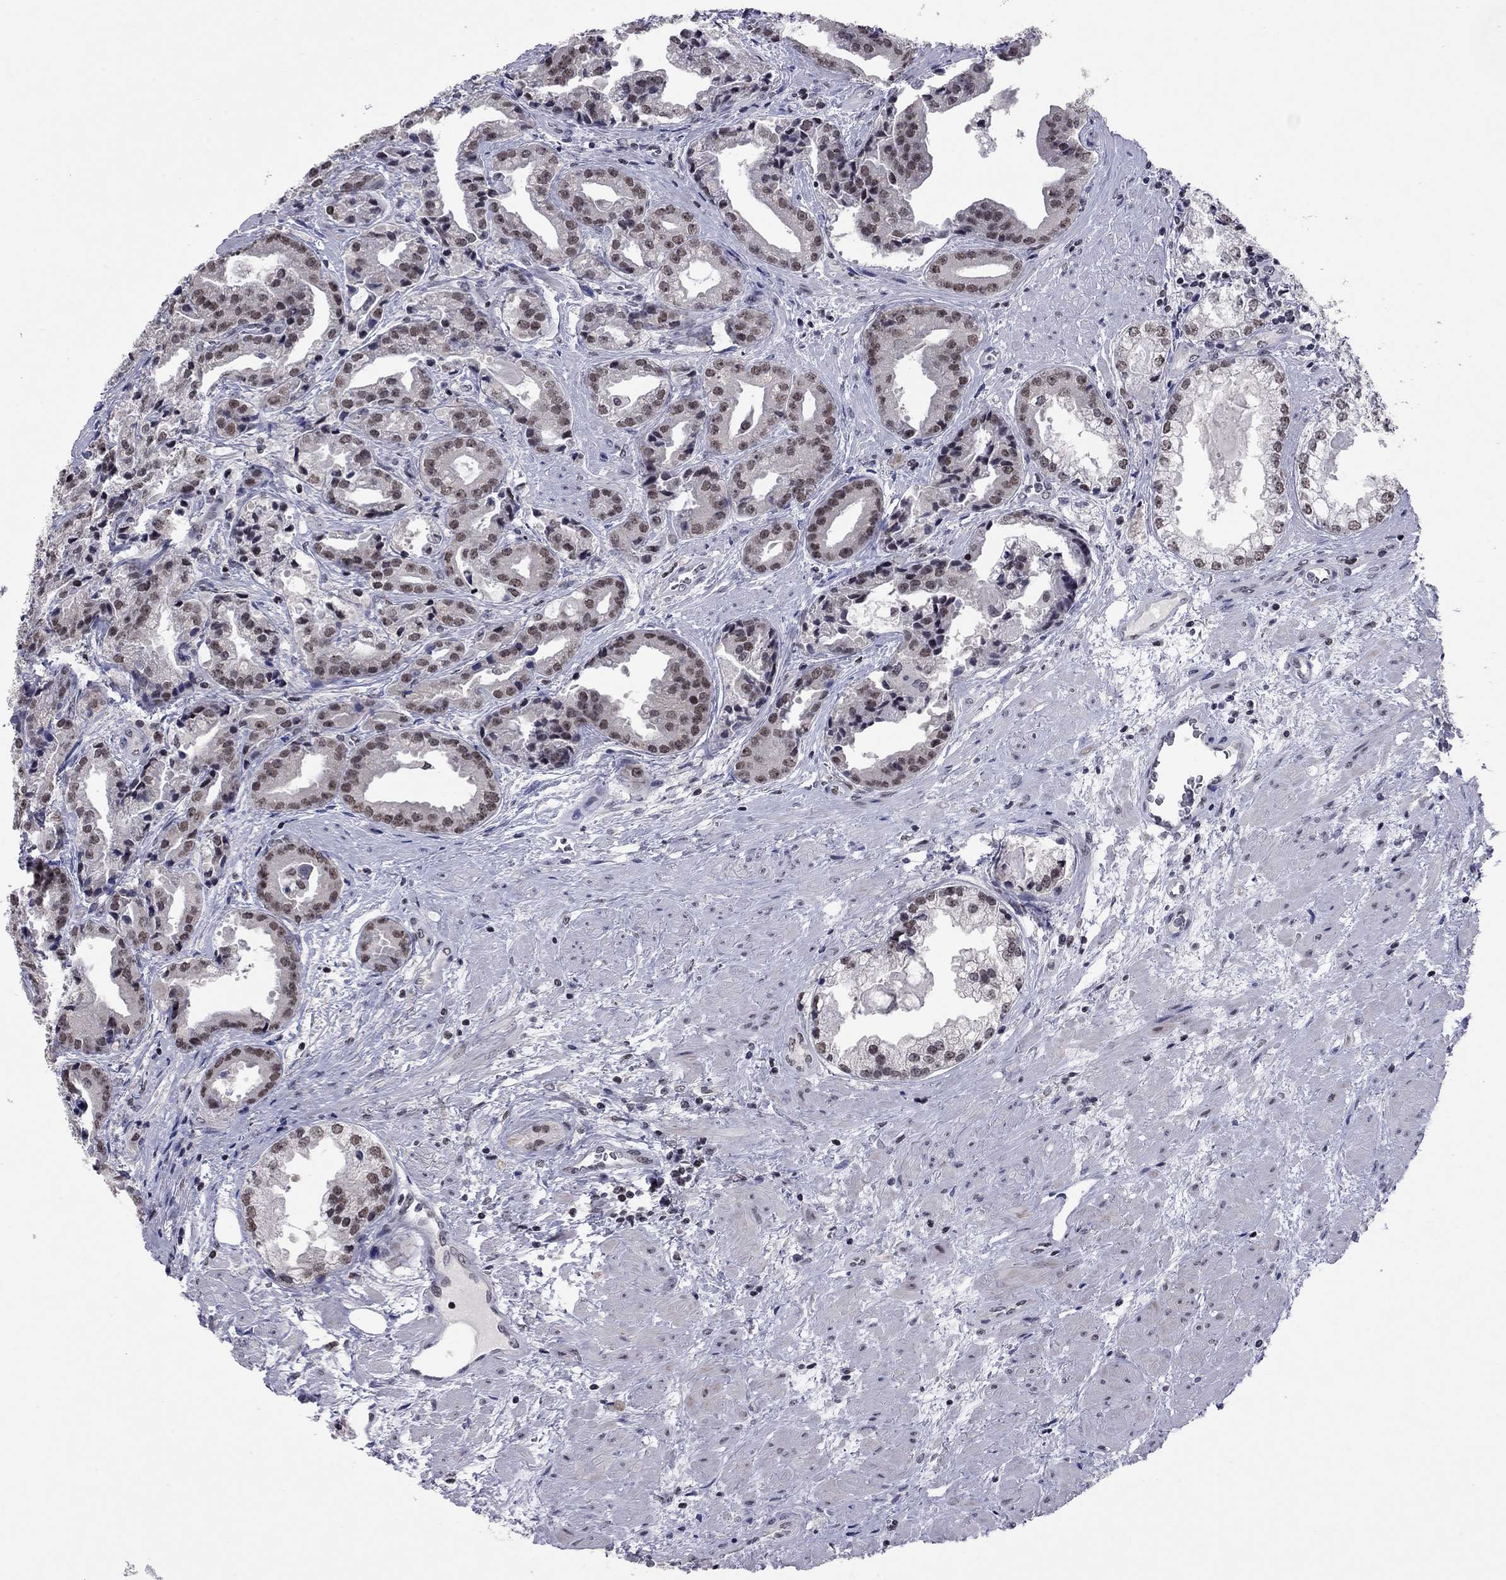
{"staining": {"intensity": "moderate", "quantity": ">75%", "location": "nuclear"}, "tissue": "prostate cancer", "cell_type": "Tumor cells", "image_type": "cancer", "snomed": [{"axis": "morphology", "description": "Adenocarcinoma, NOS"}, {"axis": "morphology", "description": "Adenocarcinoma, High grade"}, {"axis": "topography", "description": "Prostate"}], "caption": "An image showing moderate nuclear expression in approximately >75% of tumor cells in prostate cancer (high-grade adenocarcinoma), as visualized by brown immunohistochemical staining.", "gene": "TAF9", "patient": {"sex": "male", "age": 64}}